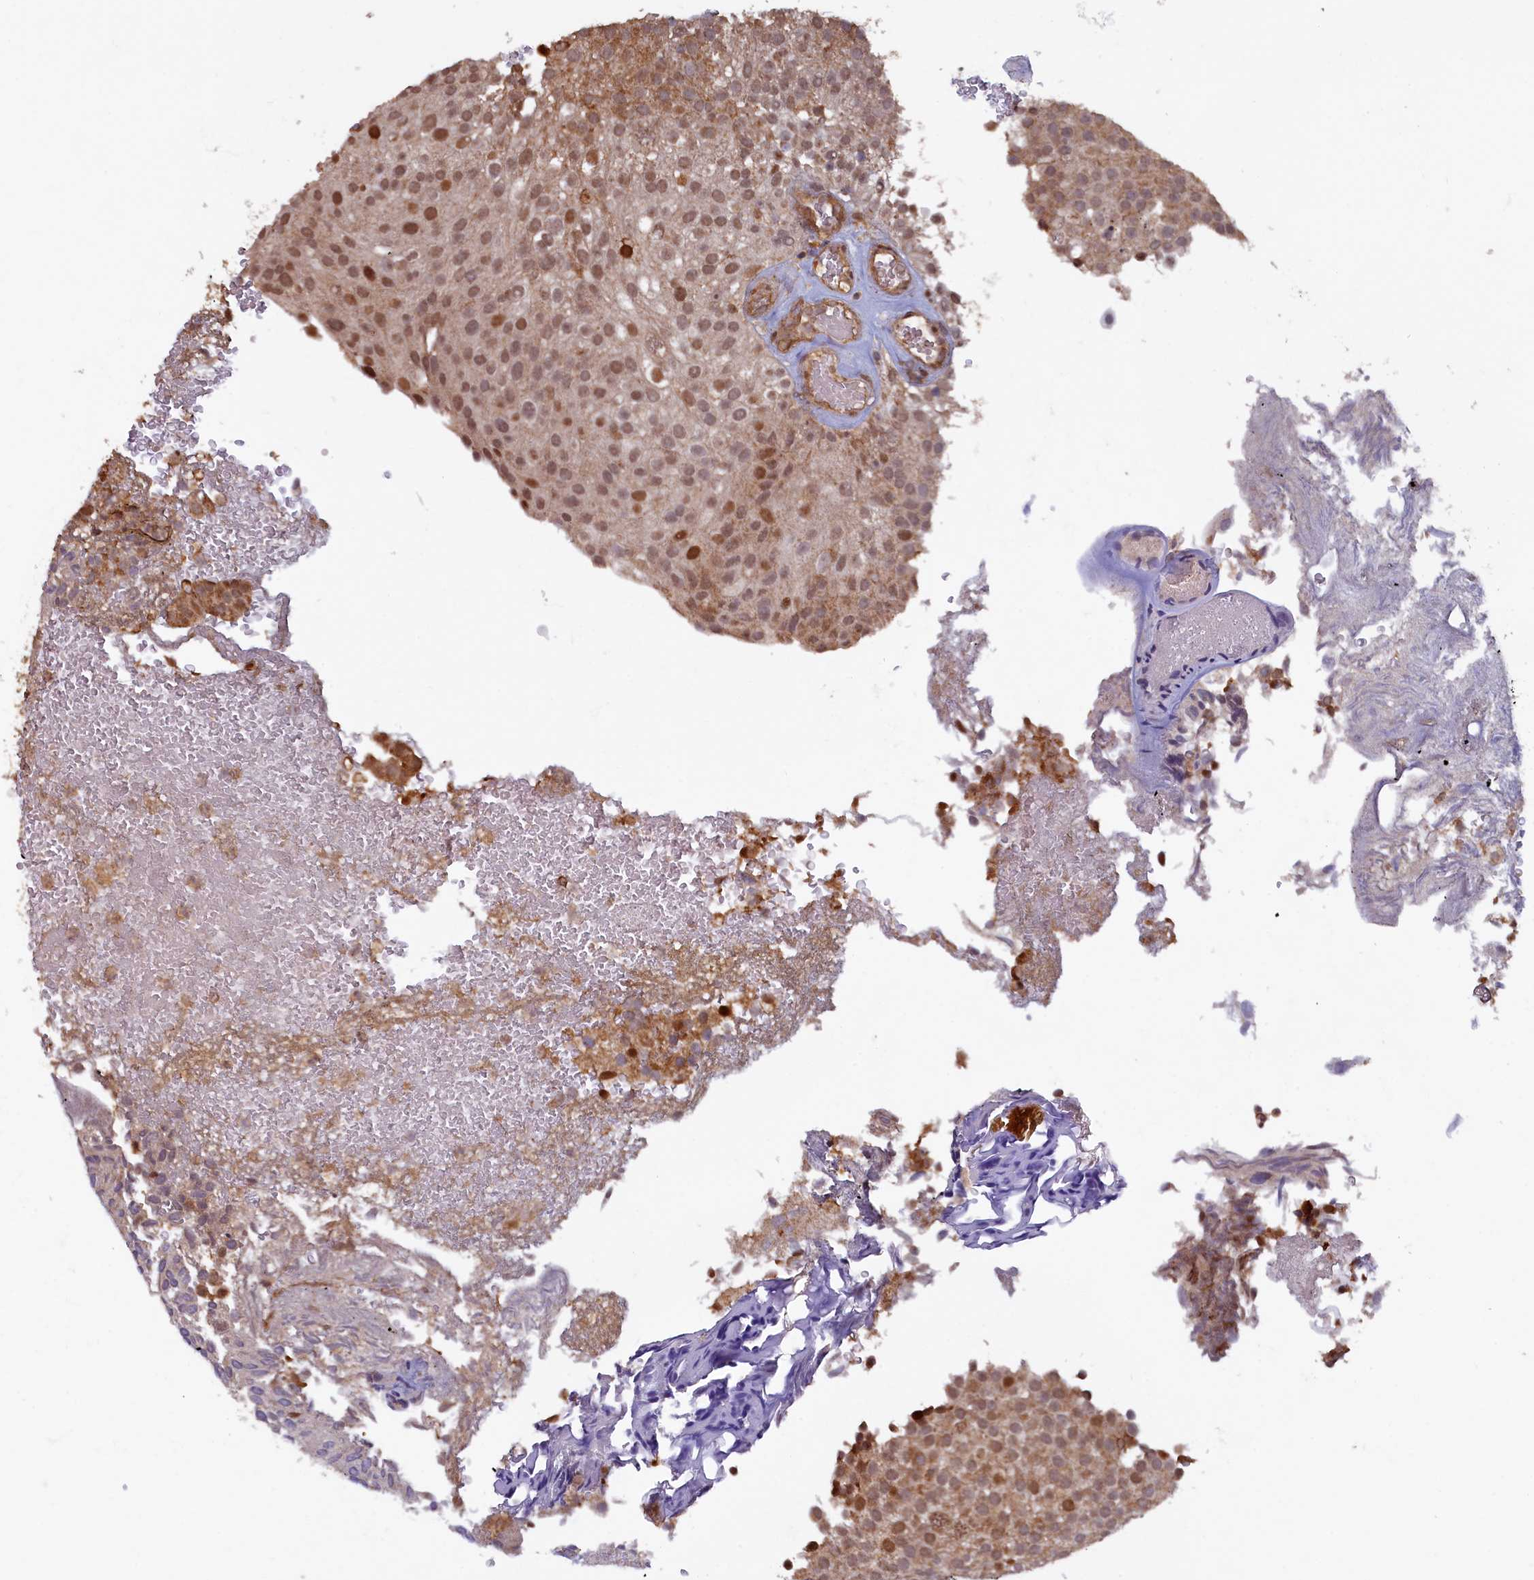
{"staining": {"intensity": "moderate", "quantity": ">75%", "location": "nuclear"}, "tissue": "urothelial cancer", "cell_type": "Tumor cells", "image_type": "cancer", "snomed": [{"axis": "morphology", "description": "Urothelial carcinoma, Low grade"}, {"axis": "topography", "description": "Urinary bladder"}], "caption": "A medium amount of moderate nuclear expression is present in about >75% of tumor cells in urothelial cancer tissue.", "gene": "BRCA1", "patient": {"sex": "male", "age": 78}}